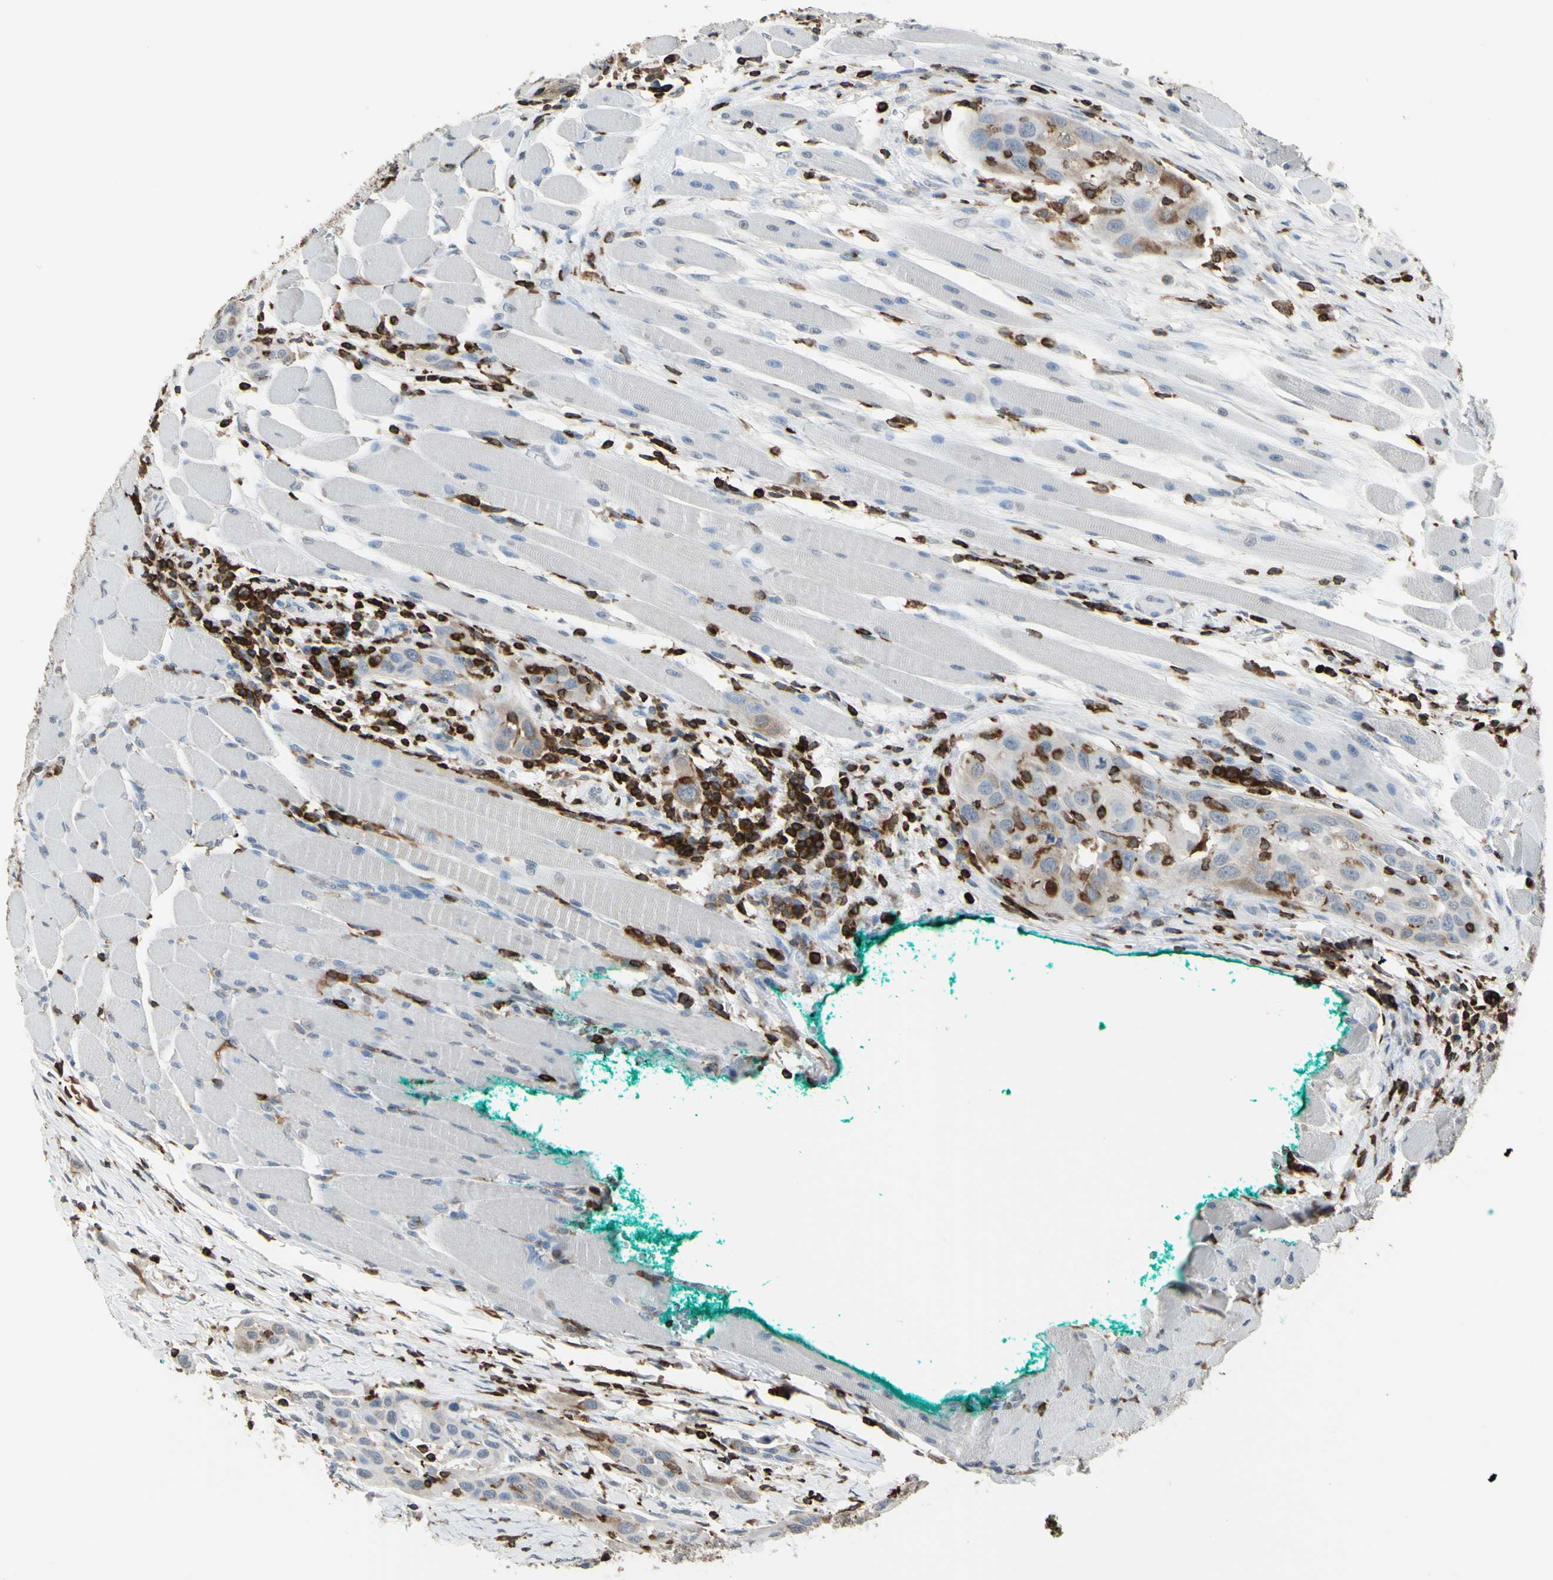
{"staining": {"intensity": "negative", "quantity": "none", "location": "none"}, "tissue": "head and neck cancer", "cell_type": "Tumor cells", "image_type": "cancer", "snomed": [{"axis": "morphology", "description": "Squamous cell carcinoma, NOS"}, {"axis": "topography", "description": "Oral tissue"}, {"axis": "topography", "description": "Head-Neck"}], "caption": "The photomicrograph displays no staining of tumor cells in squamous cell carcinoma (head and neck).", "gene": "PSTPIP1", "patient": {"sex": "female", "age": 50}}